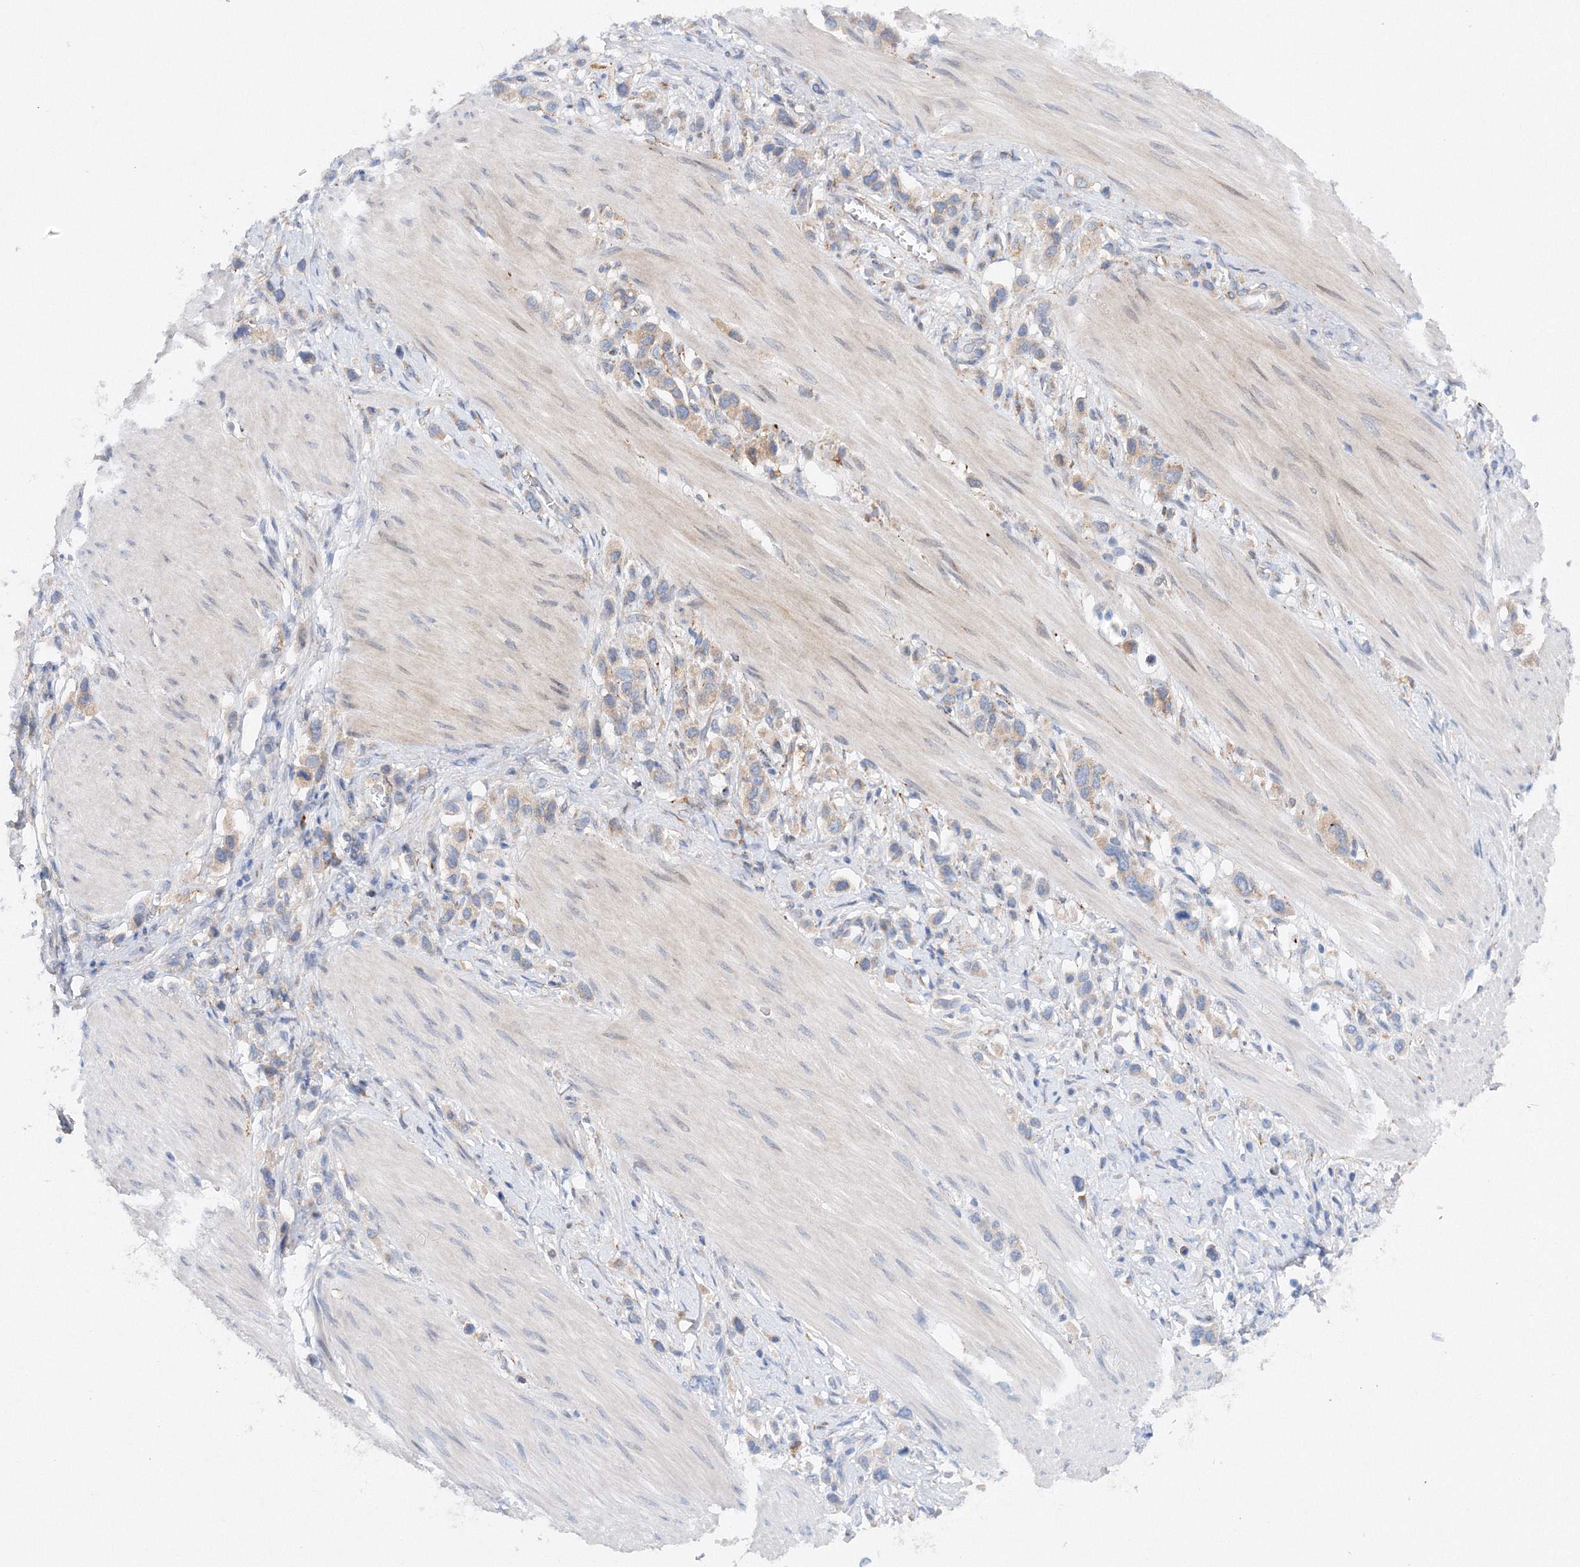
{"staining": {"intensity": "weak", "quantity": "25%-75%", "location": "cytoplasmic/membranous"}, "tissue": "stomach cancer", "cell_type": "Tumor cells", "image_type": "cancer", "snomed": [{"axis": "morphology", "description": "Adenocarcinoma, NOS"}, {"axis": "topography", "description": "Stomach"}], "caption": "Stomach cancer (adenocarcinoma) was stained to show a protein in brown. There is low levels of weak cytoplasmic/membranous staining in approximately 25%-75% of tumor cells.", "gene": "SLC36A1", "patient": {"sex": "female", "age": 65}}